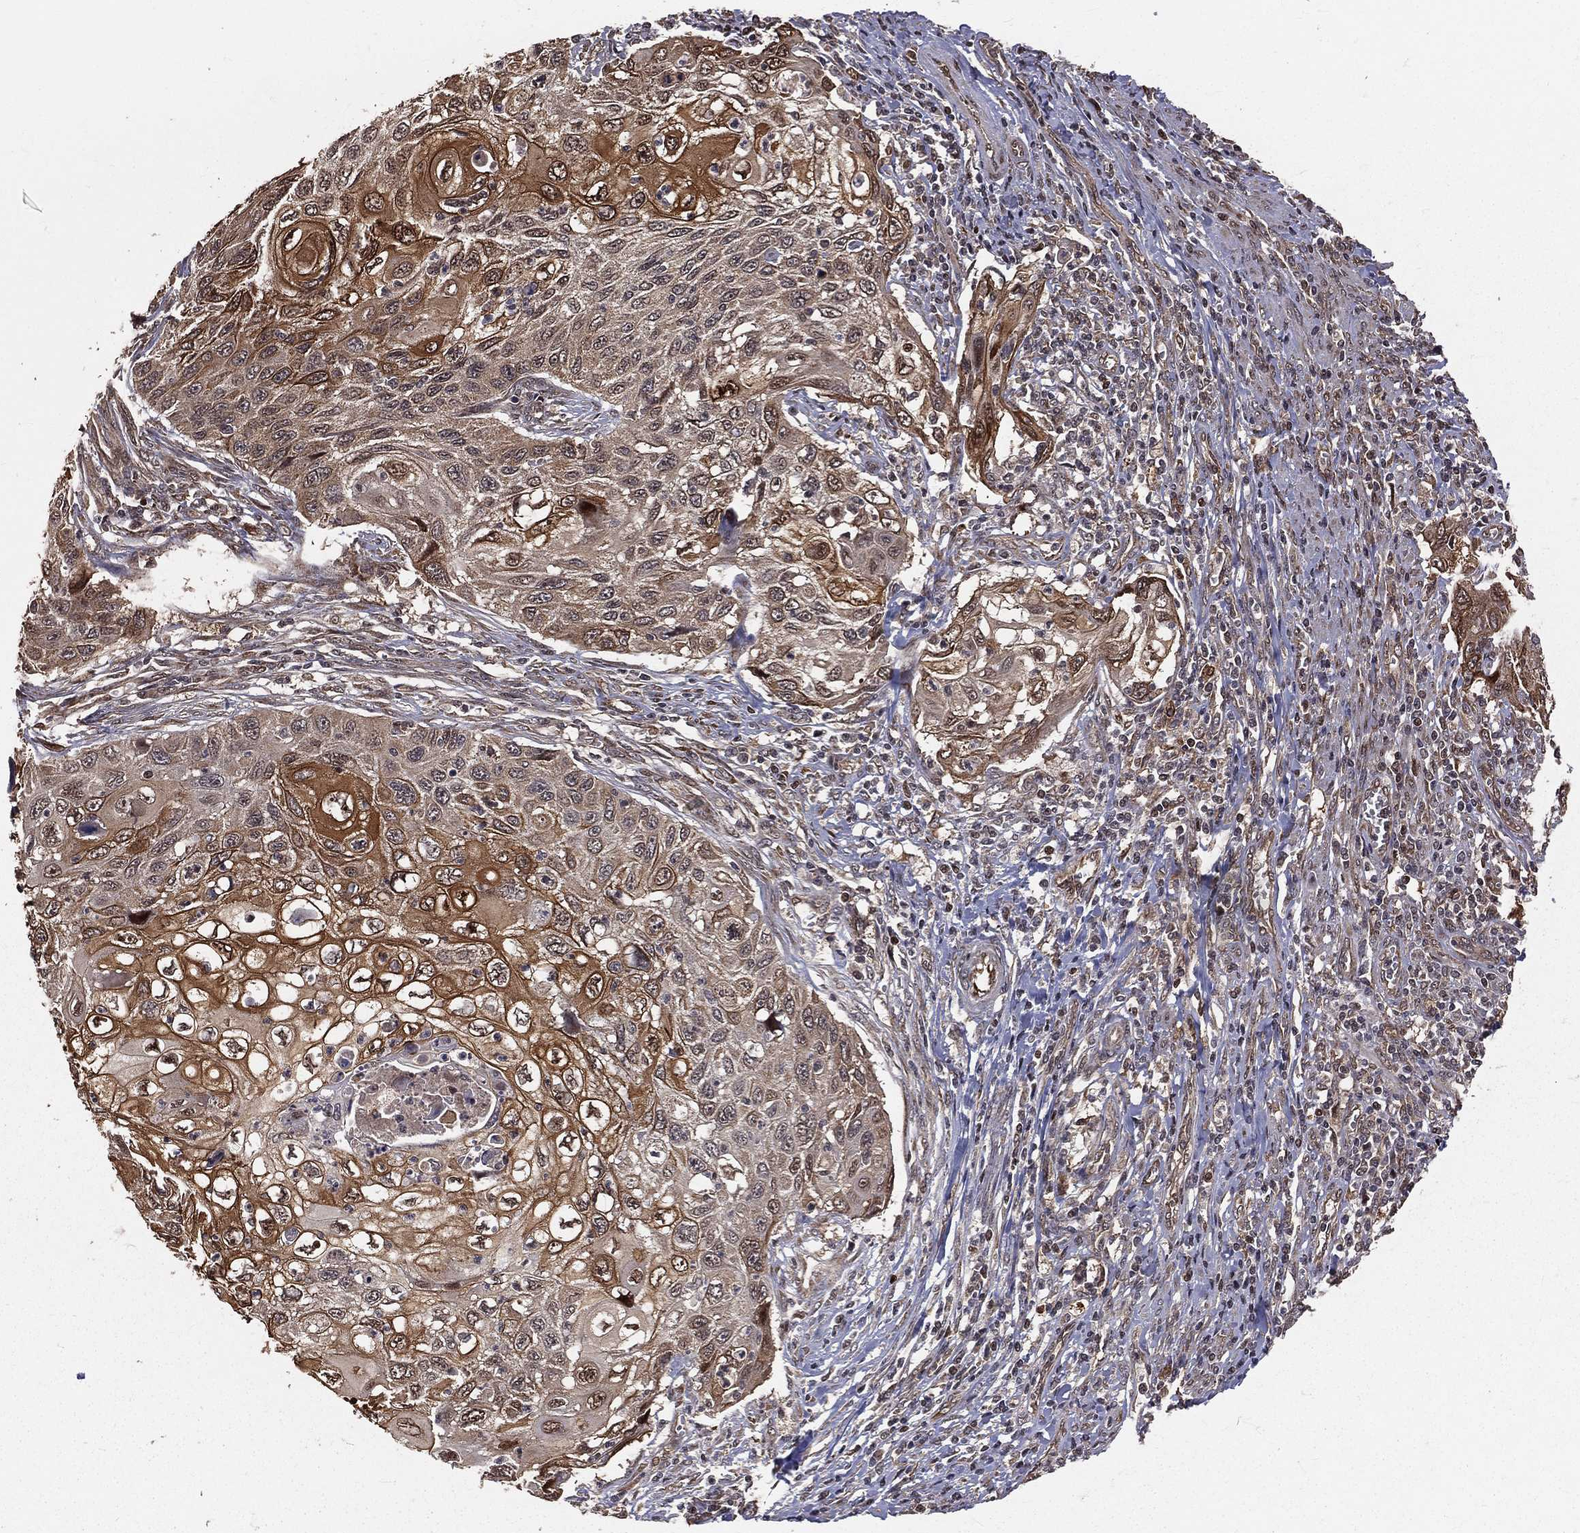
{"staining": {"intensity": "moderate", "quantity": "<25%", "location": "cytoplasmic/membranous"}, "tissue": "cervical cancer", "cell_type": "Tumor cells", "image_type": "cancer", "snomed": [{"axis": "morphology", "description": "Squamous cell carcinoma, NOS"}, {"axis": "topography", "description": "Cervix"}], "caption": "A brown stain shows moderate cytoplasmic/membranous staining of a protein in squamous cell carcinoma (cervical) tumor cells.", "gene": "MAPK1", "patient": {"sex": "female", "age": 70}}